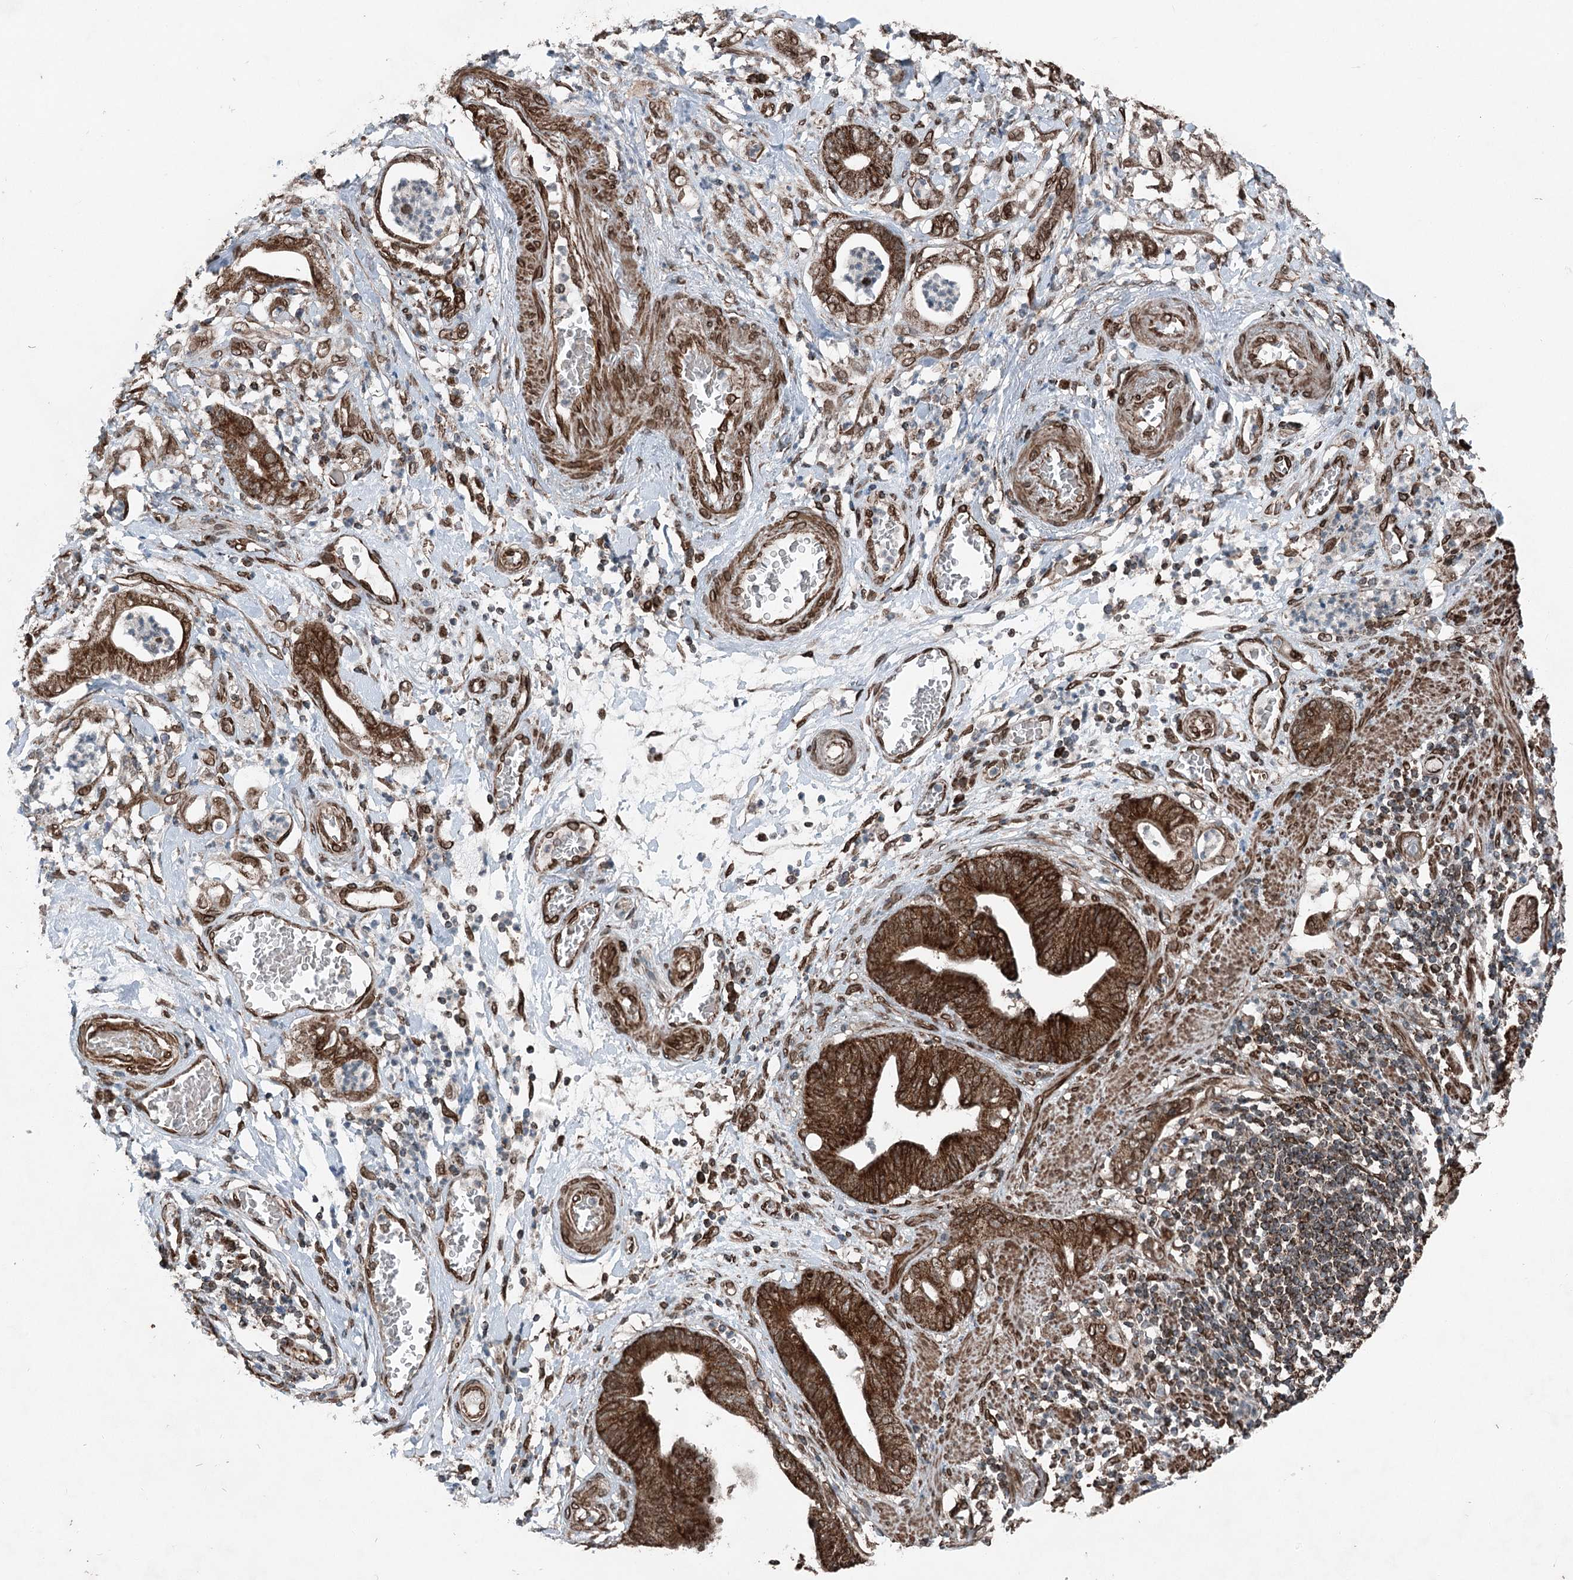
{"staining": {"intensity": "strong", "quantity": ">75%", "location": "cytoplasmic/membranous"}, "tissue": "stomach cancer", "cell_type": "Tumor cells", "image_type": "cancer", "snomed": [{"axis": "morphology", "description": "Adenocarcinoma, NOS"}, {"axis": "topography", "description": "Stomach"}], "caption": "This is a photomicrograph of immunohistochemistry staining of stomach adenocarcinoma, which shows strong staining in the cytoplasmic/membranous of tumor cells.", "gene": "BCKDHA", "patient": {"sex": "female", "age": 73}}